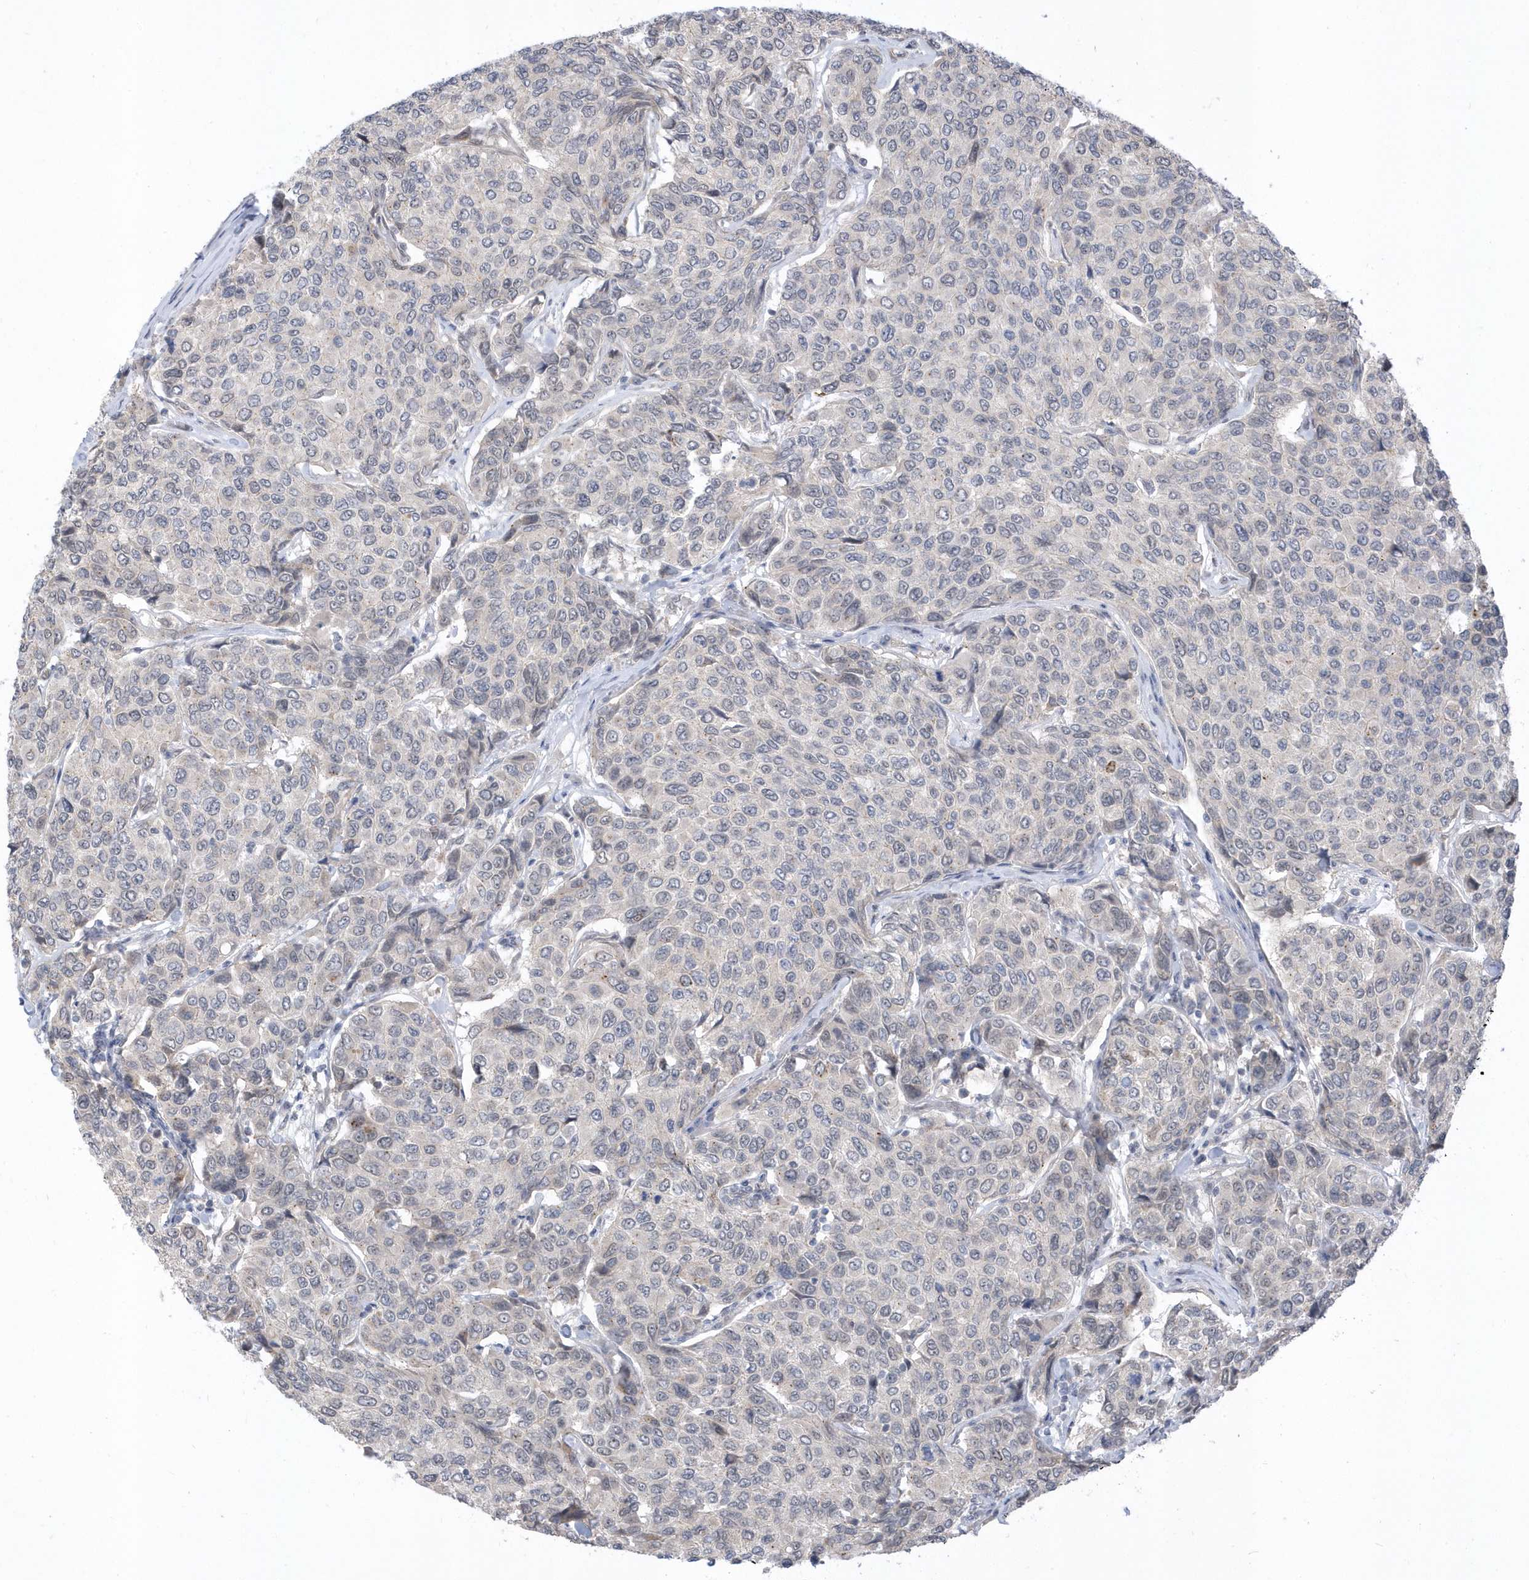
{"staining": {"intensity": "negative", "quantity": "none", "location": "none"}, "tissue": "breast cancer", "cell_type": "Tumor cells", "image_type": "cancer", "snomed": [{"axis": "morphology", "description": "Duct carcinoma"}, {"axis": "topography", "description": "Breast"}], "caption": "Protein analysis of breast cancer displays no significant staining in tumor cells.", "gene": "USP53", "patient": {"sex": "female", "age": 55}}